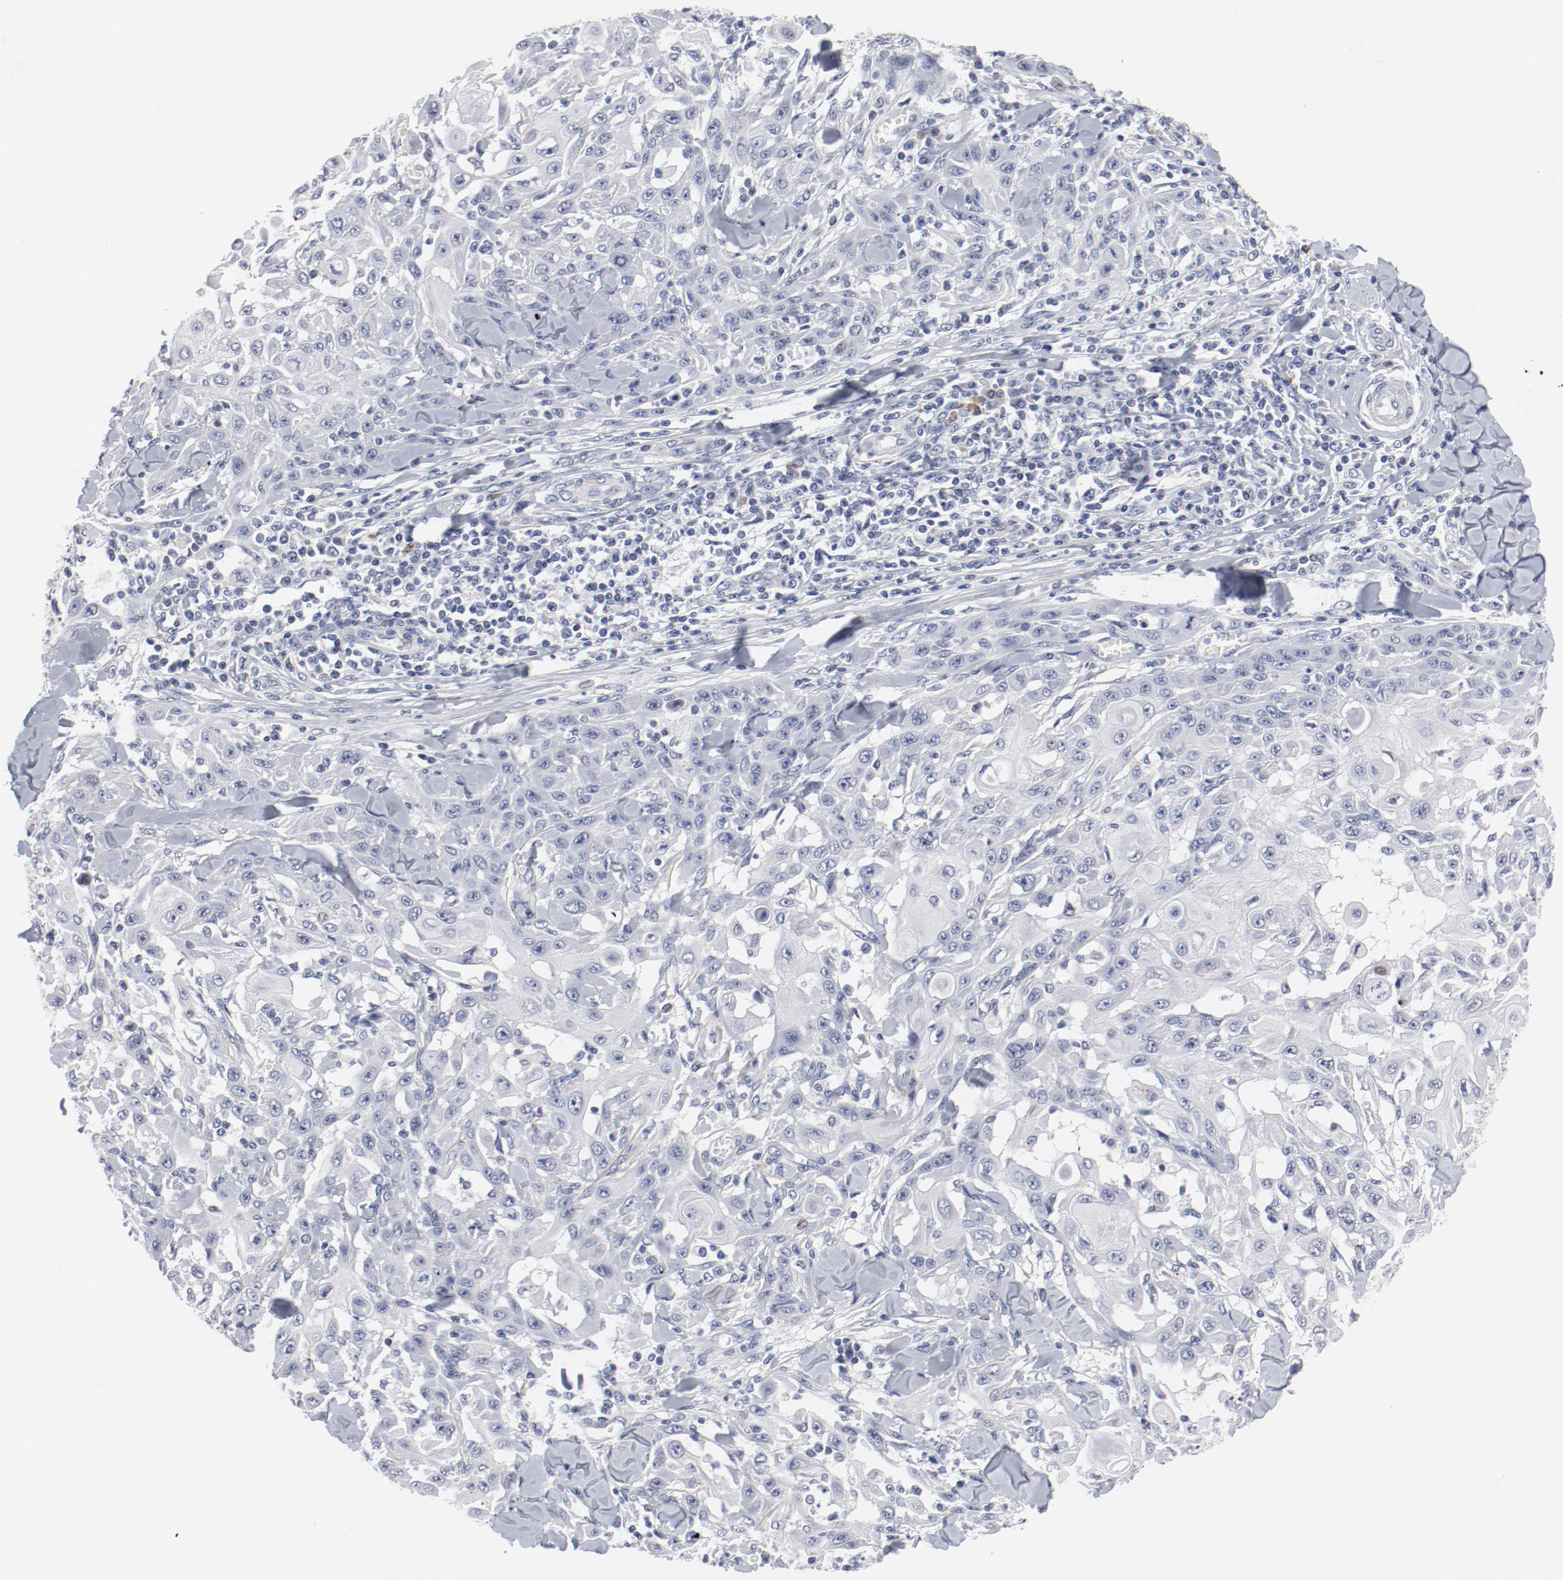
{"staining": {"intensity": "negative", "quantity": "none", "location": "none"}, "tissue": "skin cancer", "cell_type": "Tumor cells", "image_type": "cancer", "snomed": [{"axis": "morphology", "description": "Squamous cell carcinoma, NOS"}, {"axis": "topography", "description": "Skin"}], "caption": "Skin squamous cell carcinoma was stained to show a protein in brown. There is no significant expression in tumor cells.", "gene": "KCNK13", "patient": {"sex": "male", "age": 24}}